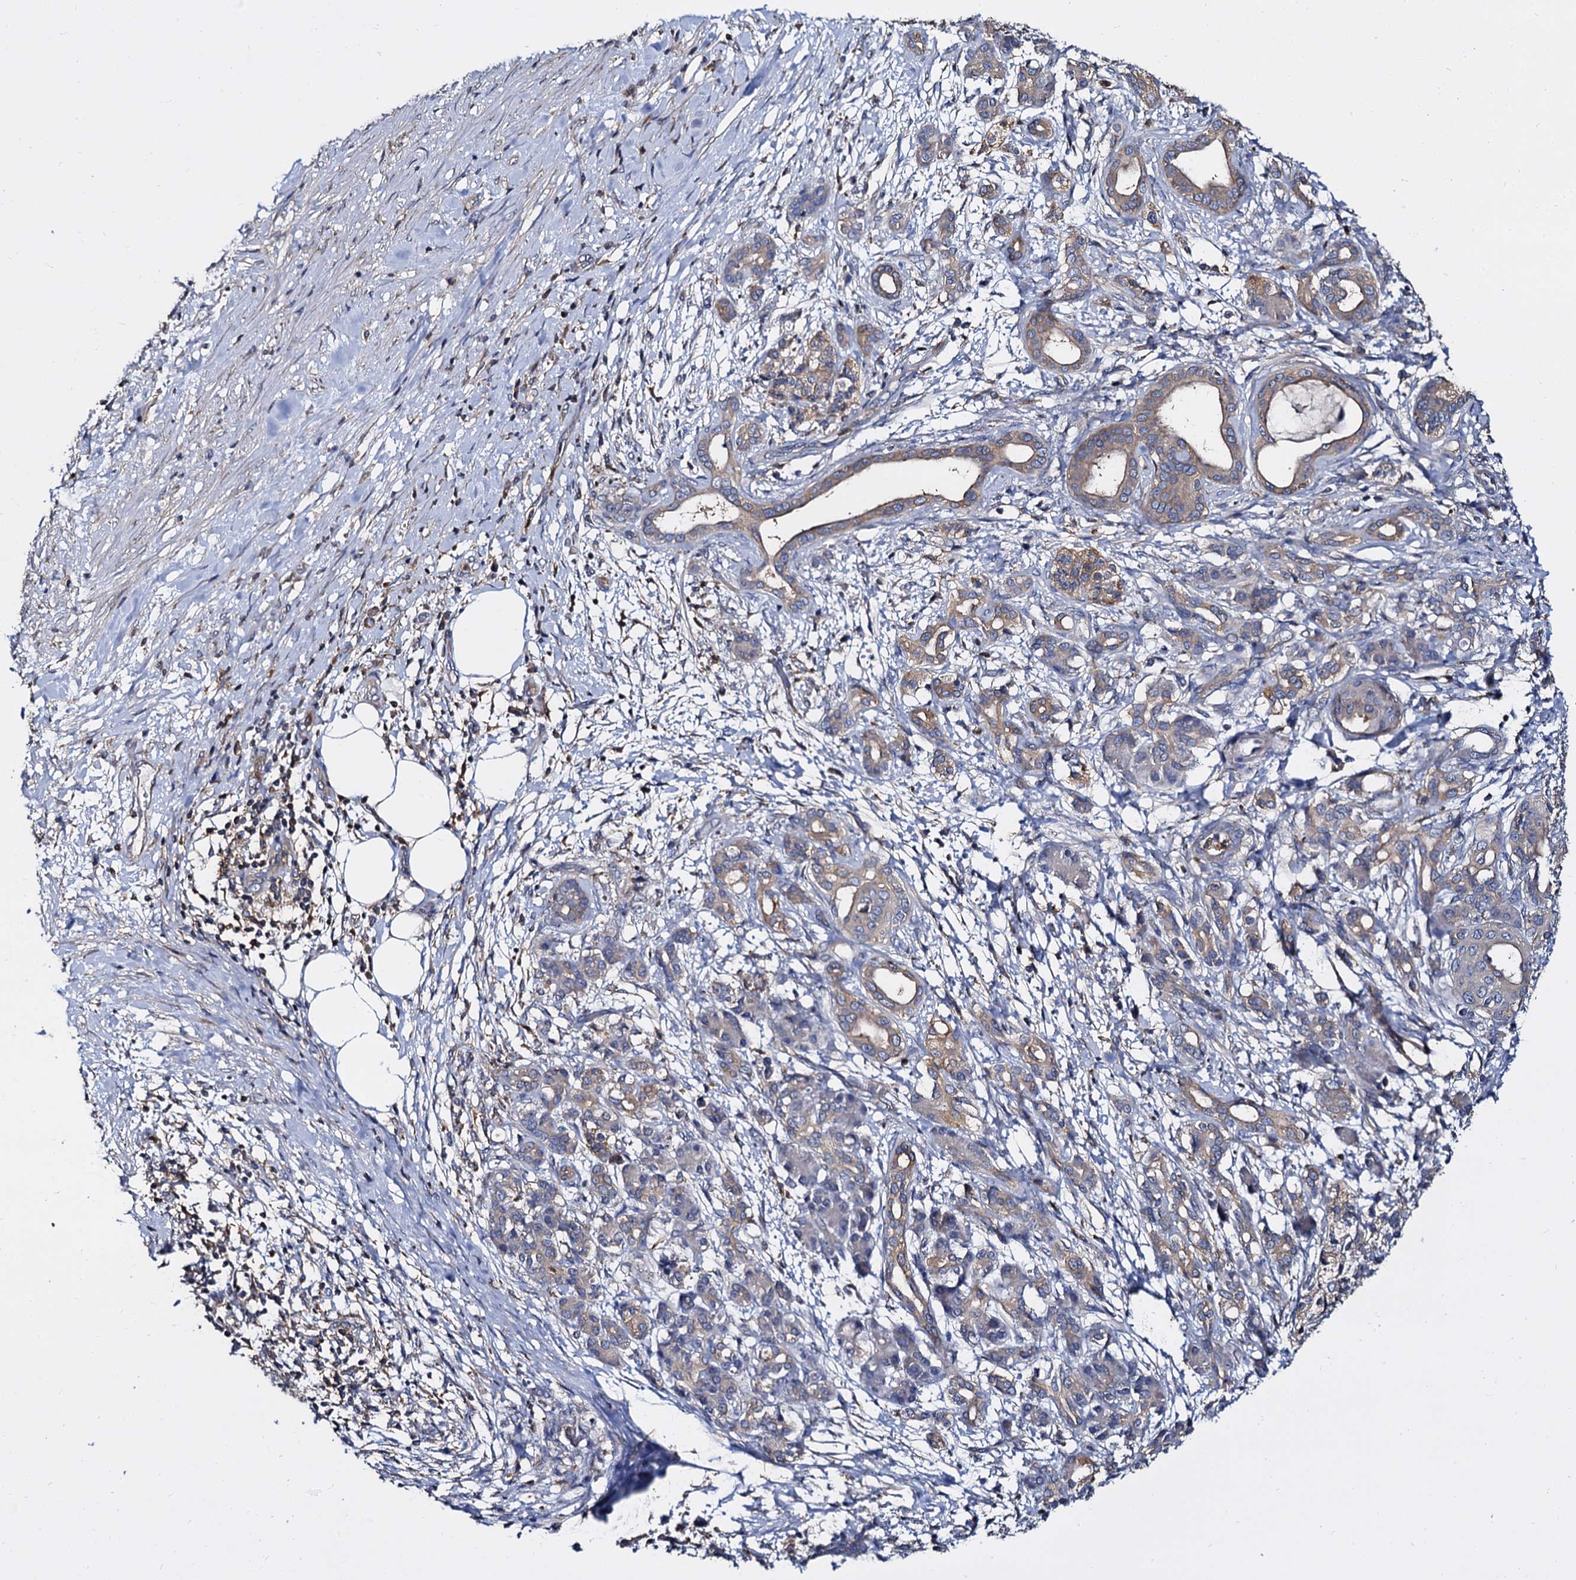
{"staining": {"intensity": "weak", "quantity": "25%-75%", "location": "cytoplasmic/membranous"}, "tissue": "pancreatic cancer", "cell_type": "Tumor cells", "image_type": "cancer", "snomed": [{"axis": "morphology", "description": "Adenocarcinoma, NOS"}, {"axis": "topography", "description": "Pancreas"}], "caption": "Protein analysis of pancreatic cancer (adenocarcinoma) tissue exhibits weak cytoplasmic/membranous staining in approximately 25%-75% of tumor cells.", "gene": "ANKRD13A", "patient": {"sex": "female", "age": 55}}